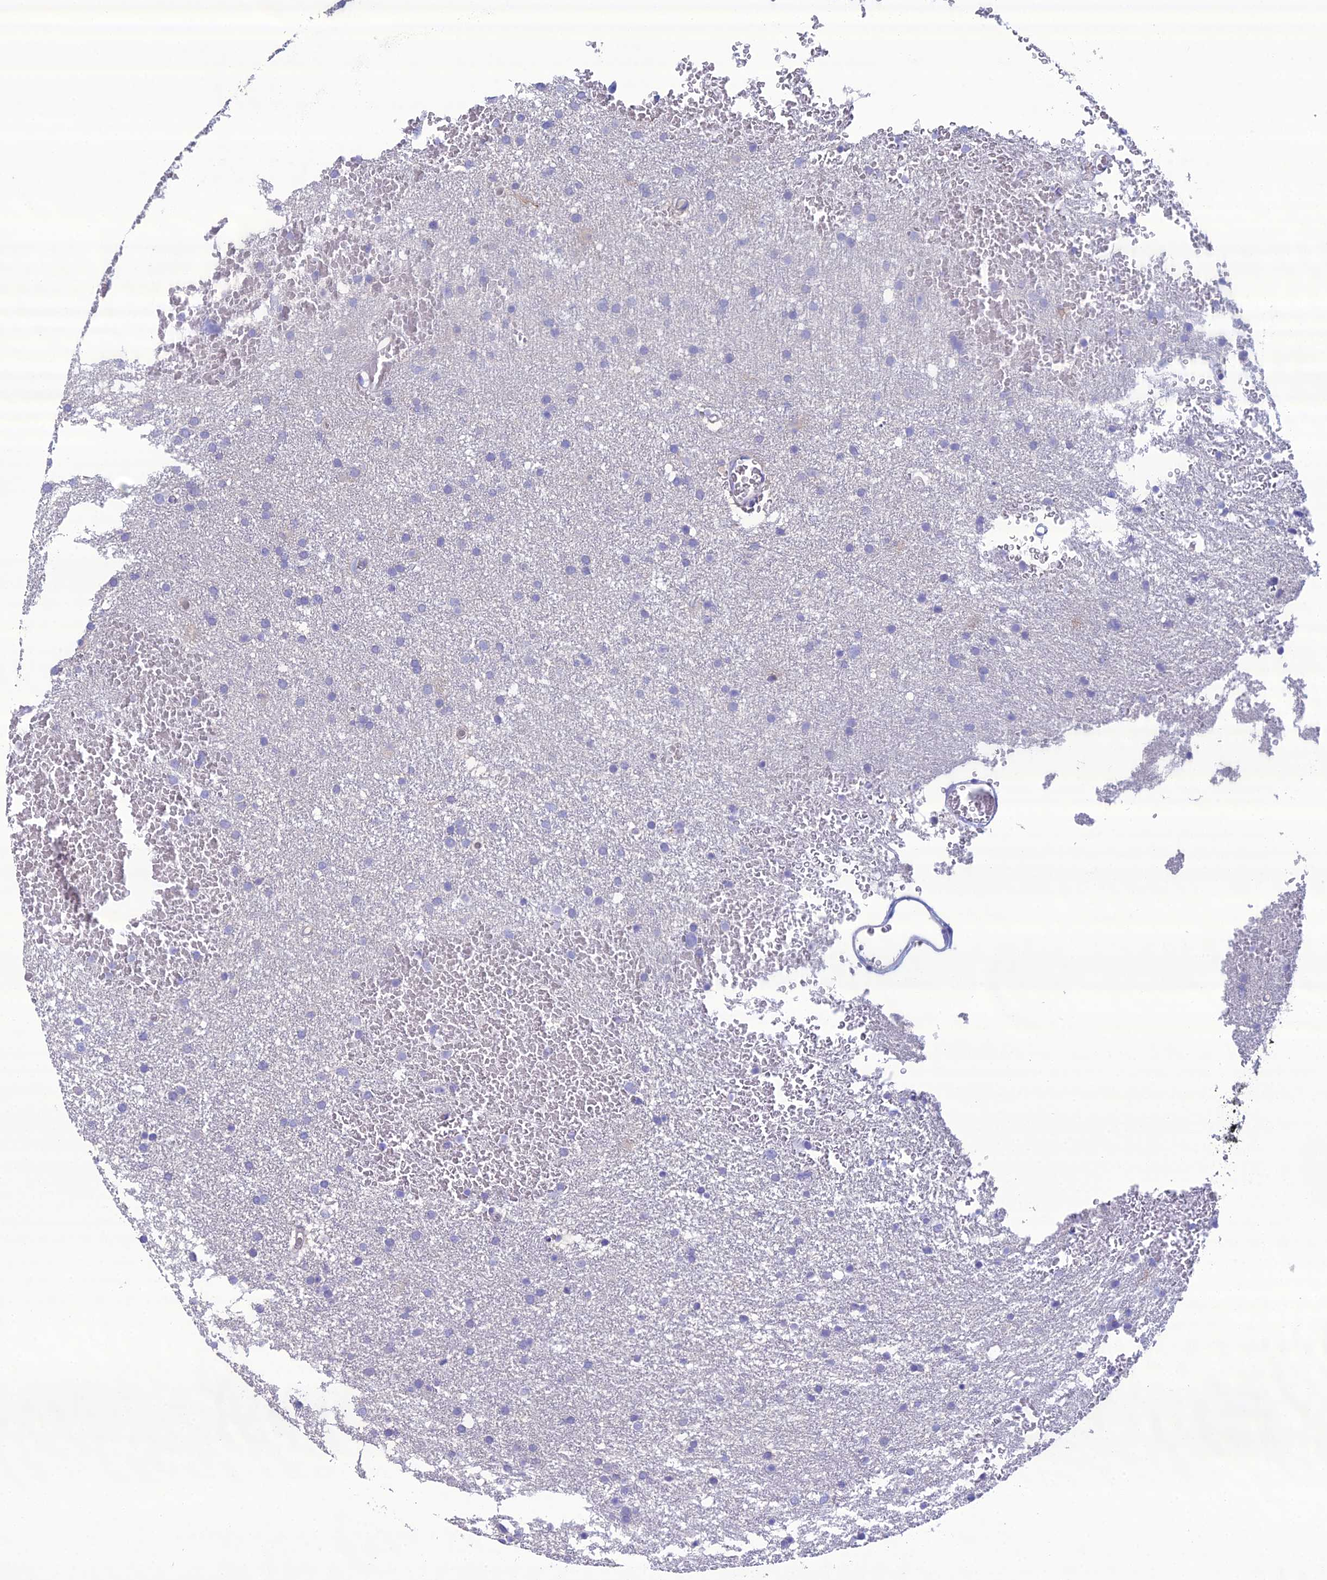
{"staining": {"intensity": "negative", "quantity": "none", "location": "none"}, "tissue": "glioma", "cell_type": "Tumor cells", "image_type": "cancer", "snomed": [{"axis": "morphology", "description": "Glioma, malignant, High grade"}, {"axis": "topography", "description": "Cerebral cortex"}], "caption": "There is no significant expression in tumor cells of glioma.", "gene": "OR56B1", "patient": {"sex": "female", "age": 36}}